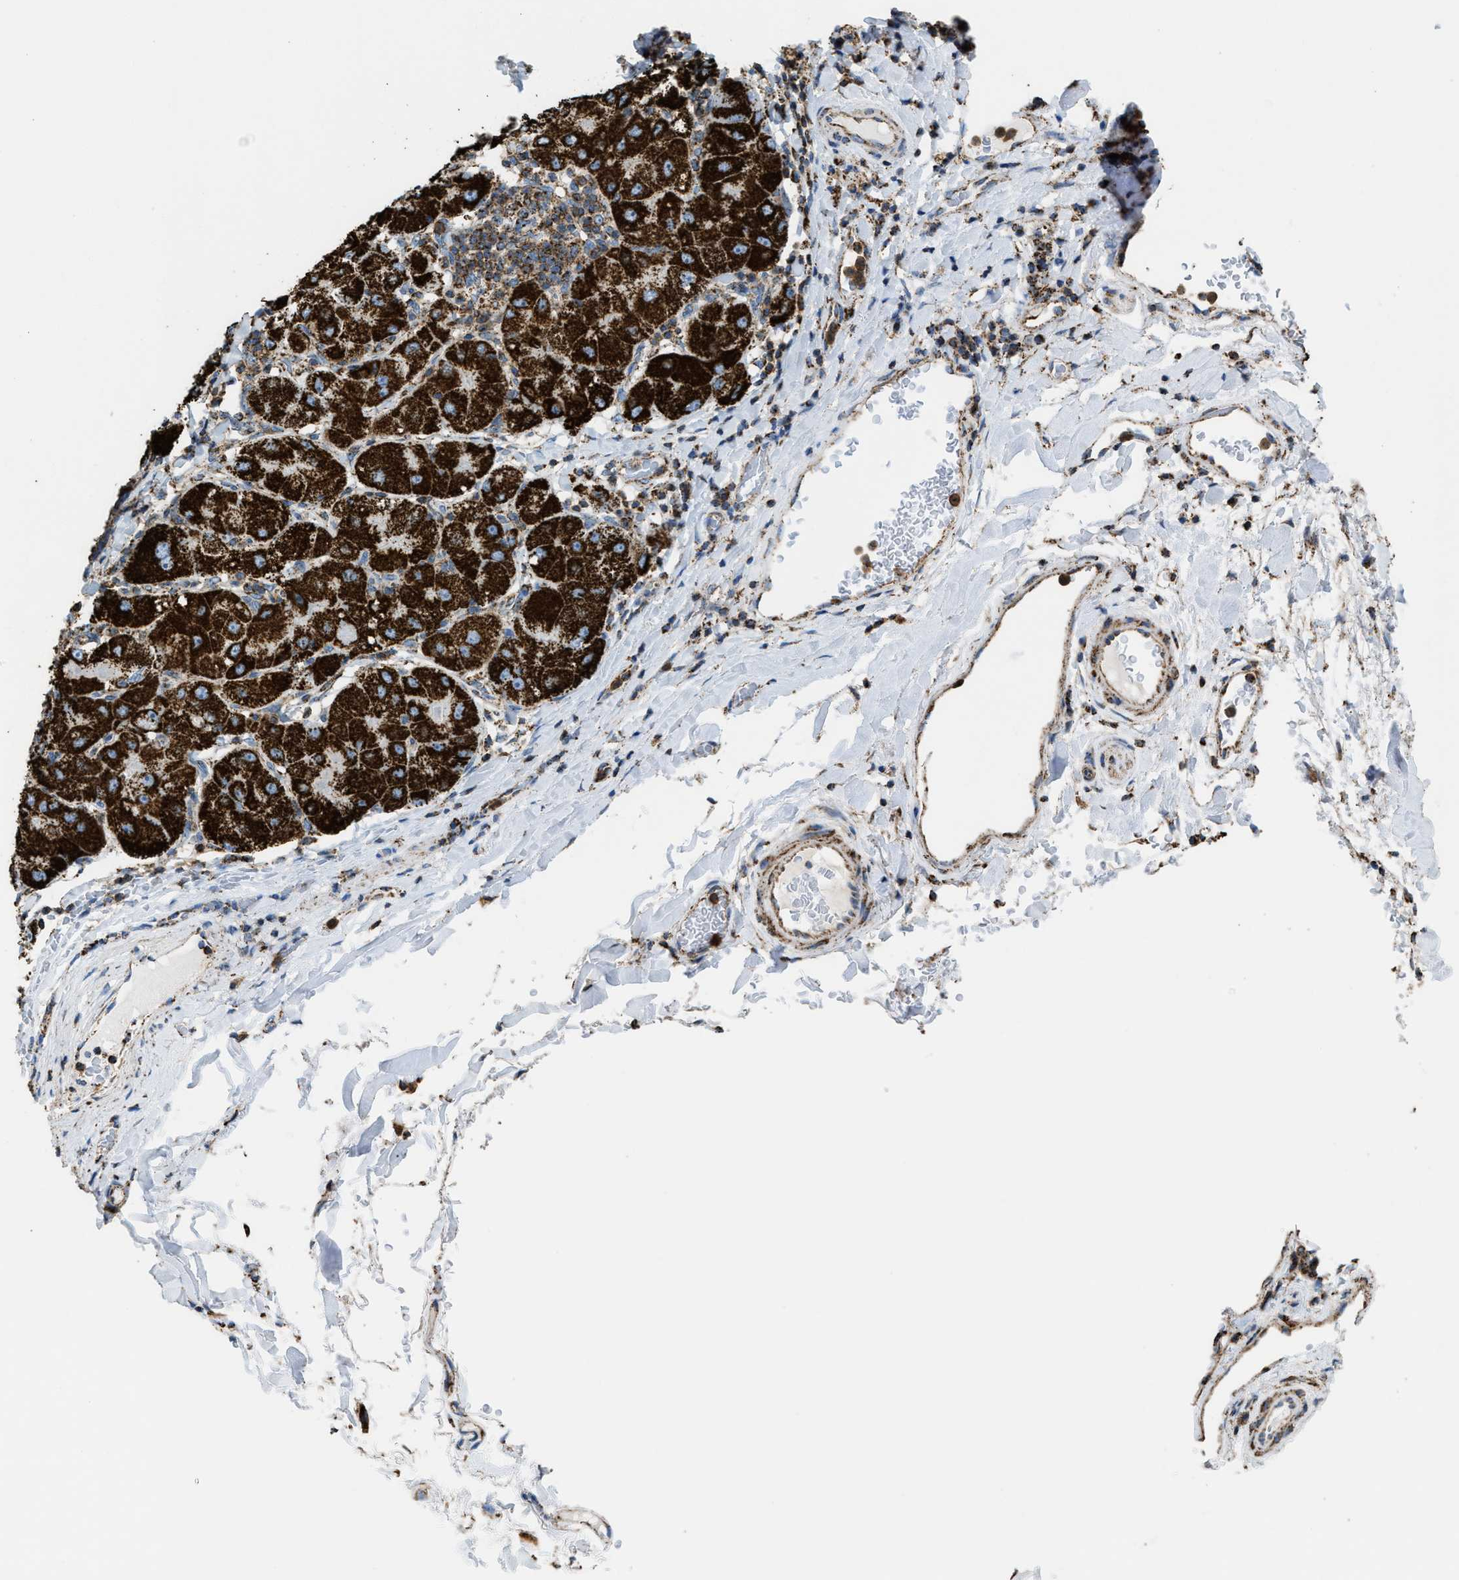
{"staining": {"intensity": "strong", "quantity": ">75%", "location": "cytoplasmic/membranous"}, "tissue": "liver cancer", "cell_type": "Tumor cells", "image_type": "cancer", "snomed": [{"axis": "morphology", "description": "Carcinoma, Hepatocellular, NOS"}, {"axis": "topography", "description": "Liver"}], "caption": "Immunohistochemical staining of human hepatocellular carcinoma (liver) shows strong cytoplasmic/membranous protein expression in approximately >75% of tumor cells.", "gene": "ECHS1", "patient": {"sex": "male", "age": 80}}